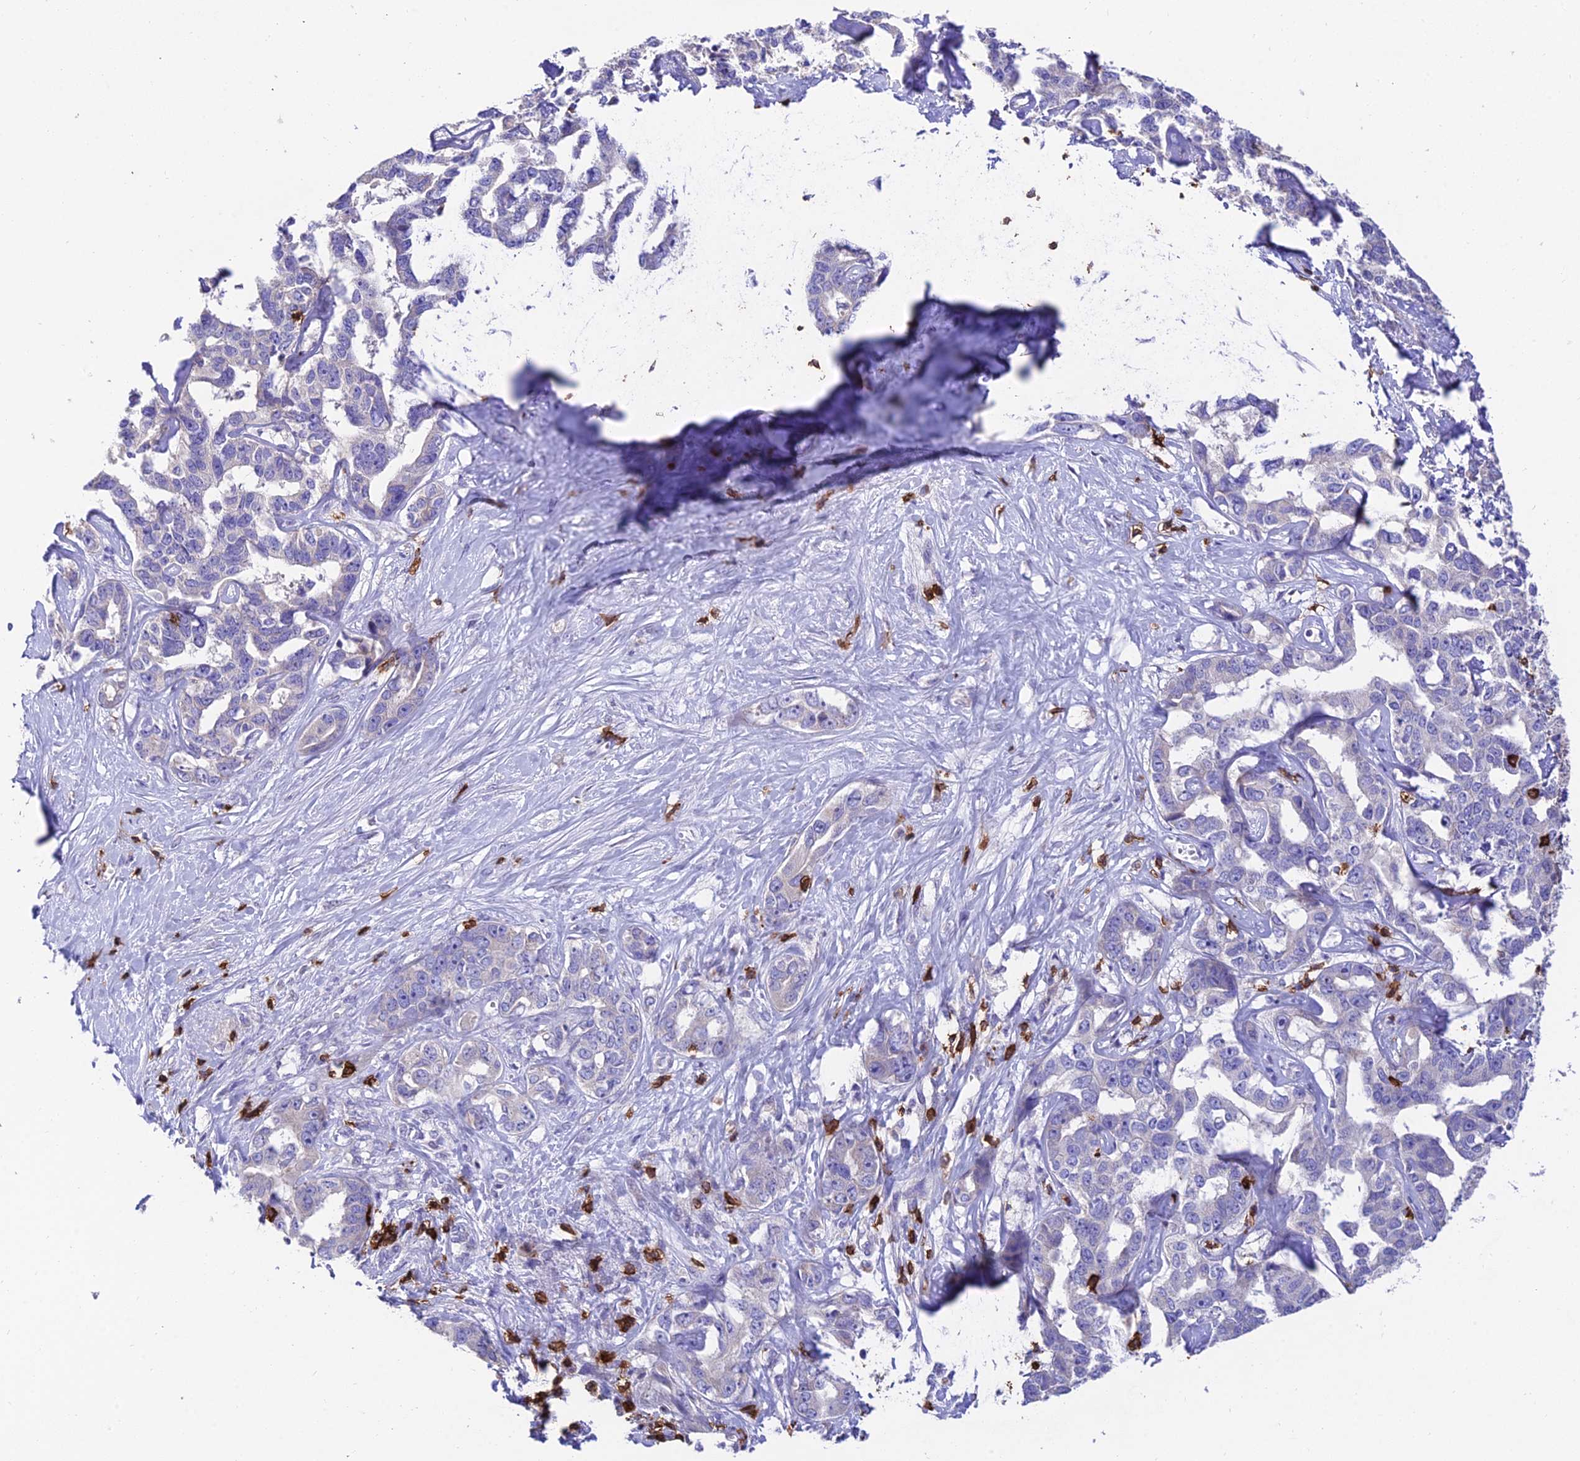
{"staining": {"intensity": "negative", "quantity": "none", "location": "none"}, "tissue": "liver cancer", "cell_type": "Tumor cells", "image_type": "cancer", "snomed": [{"axis": "morphology", "description": "Cholangiocarcinoma"}, {"axis": "topography", "description": "Liver"}], "caption": "This is an immunohistochemistry (IHC) image of human cholangiocarcinoma (liver). There is no positivity in tumor cells.", "gene": "PTPRCAP", "patient": {"sex": "male", "age": 59}}